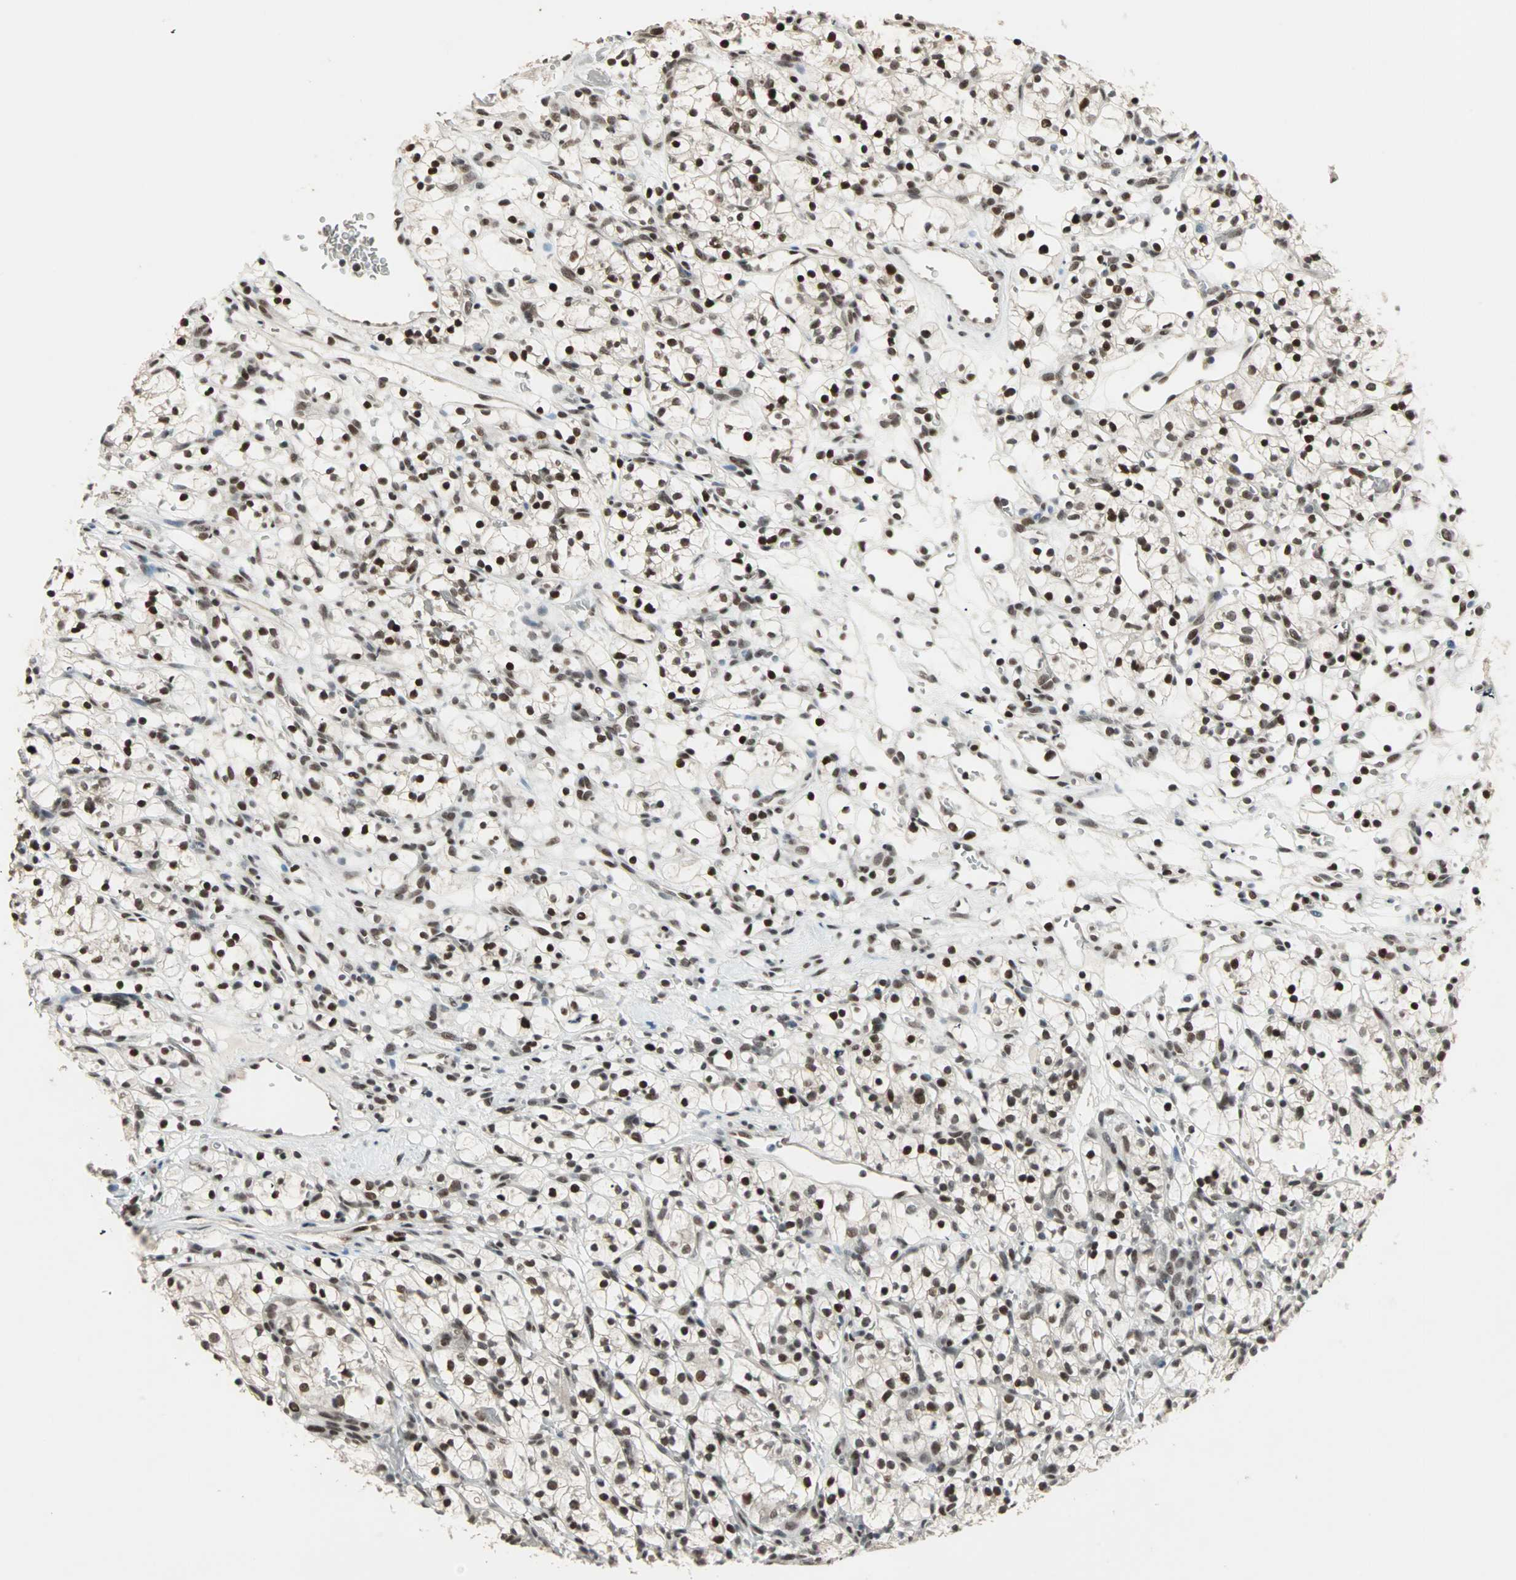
{"staining": {"intensity": "strong", "quantity": ">75%", "location": "nuclear"}, "tissue": "renal cancer", "cell_type": "Tumor cells", "image_type": "cancer", "snomed": [{"axis": "morphology", "description": "Adenocarcinoma, NOS"}, {"axis": "topography", "description": "Kidney"}], "caption": "Renal adenocarcinoma stained for a protein (brown) exhibits strong nuclear positive staining in approximately >75% of tumor cells.", "gene": "MDC1", "patient": {"sex": "female", "age": 57}}